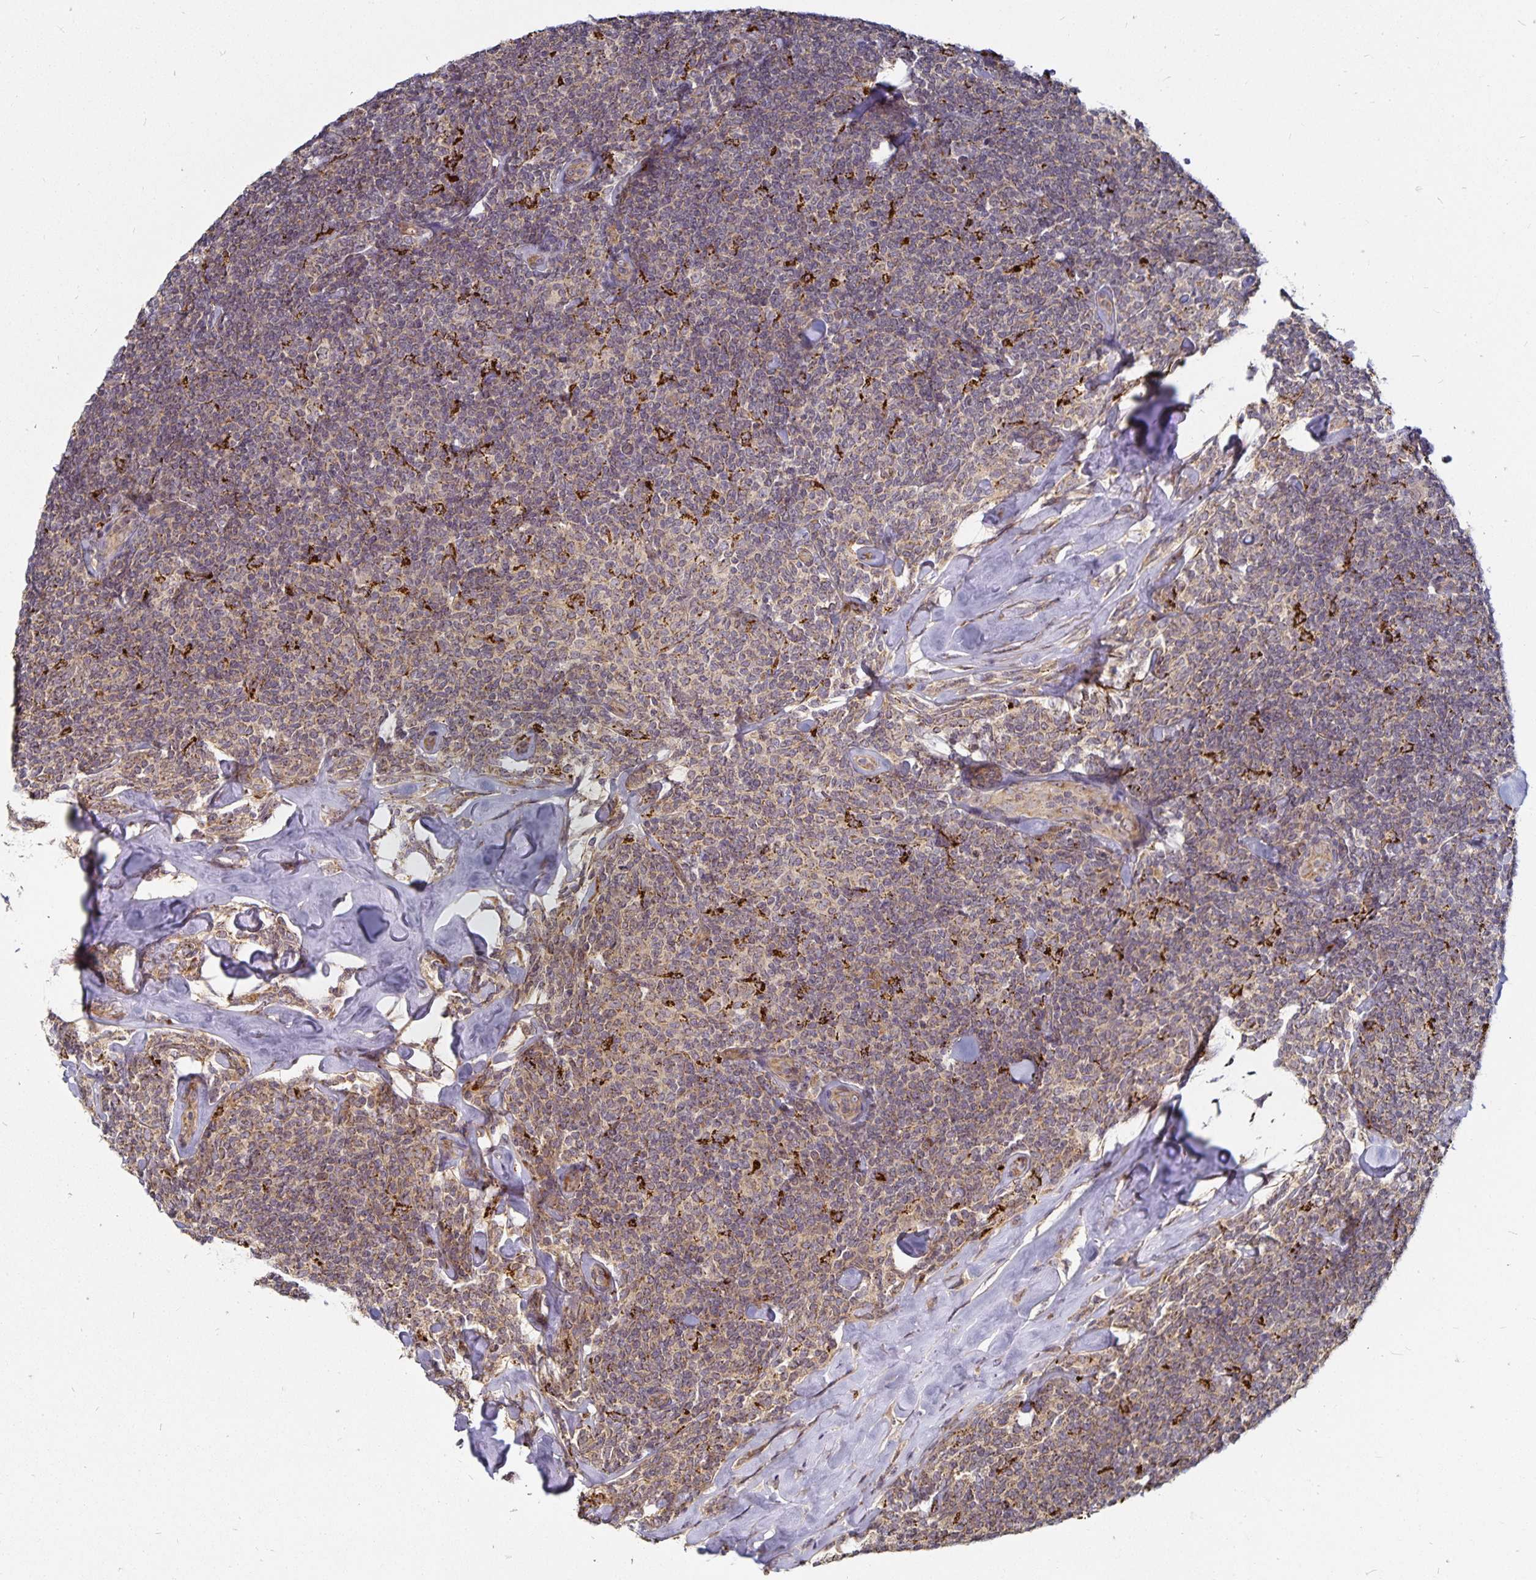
{"staining": {"intensity": "weak", "quantity": "25%-75%", "location": "cytoplasmic/membranous"}, "tissue": "lymphoma", "cell_type": "Tumor cells", "image_type": "cancer", "snomed": [{"axis": "morphology", "description": "Malignant lymphoma, non-Hodgkin's type, Low grade"}, {"axis": "topography", "description": "Lymph node"}], "caption": "High-power microscopy captured an immunohistochemistry (IHC) photomicrograph of lymphoma, revealing weak cytoplasmic/membranous expression in approximately 25%-75% of tumor cells.", "gene": "CYP27A1", "patient": {"sex": "female", "age": 56}}